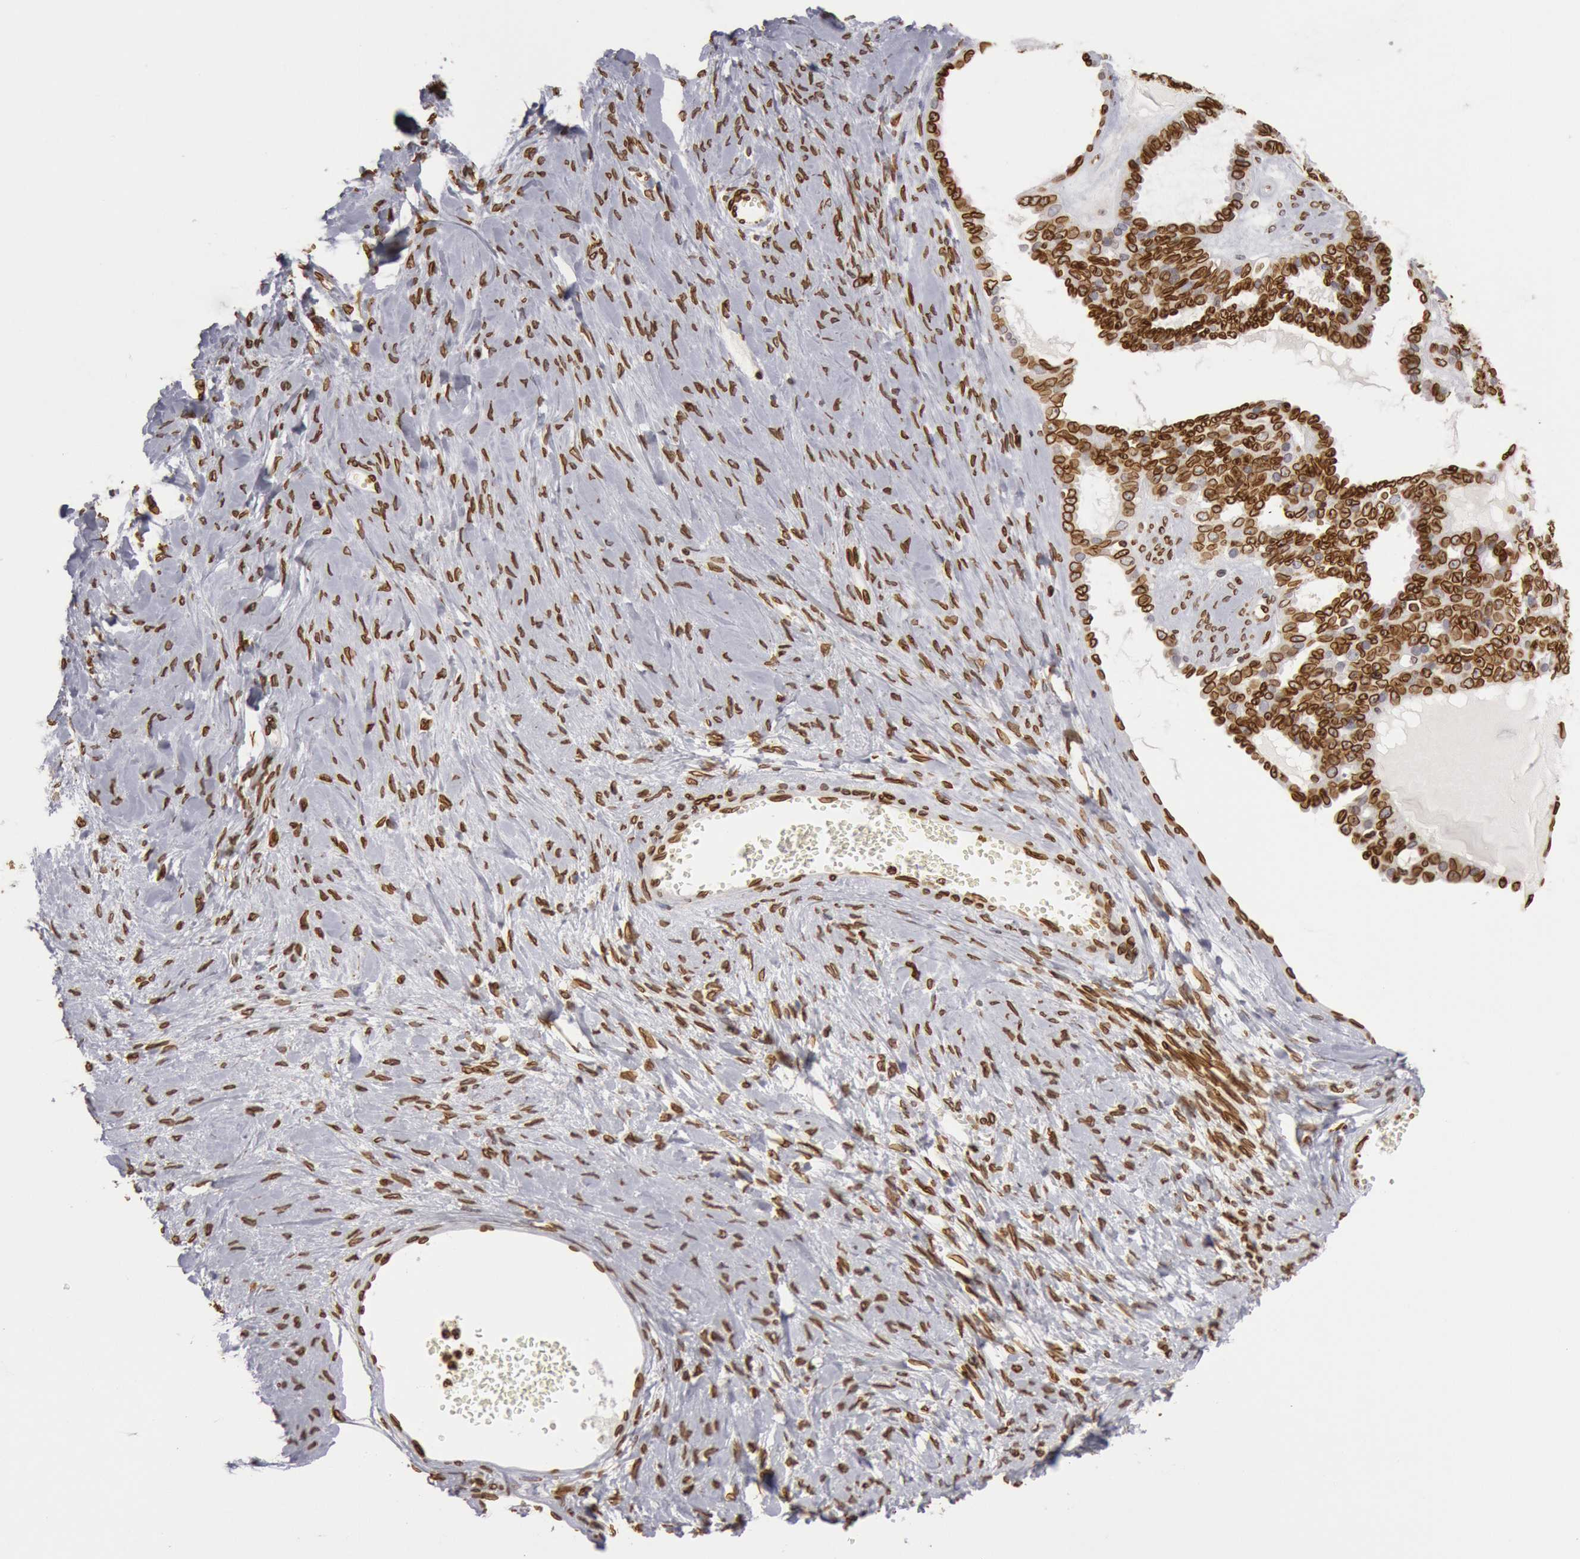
{"staining": {"intensity": "strong", "quantity": ">75%", "location": "nuclear"}, "tissue": "ovarian cancer", "cell_type": "Tumor cells", "image_type": "cancer", "snomed": [{"axis": "morphology", "description": "Cystadenocarcinoma, serous, NOS"}, {"axis": "topography", "description": "Ovary"}], "caption": "Human ovarian cancer stained for a protein (brown) reveals strong nuclear positive staining in approximately >75% of tumor cells.", "gene": "SUN2", "patient": {"sex": "female", "age": 71}}